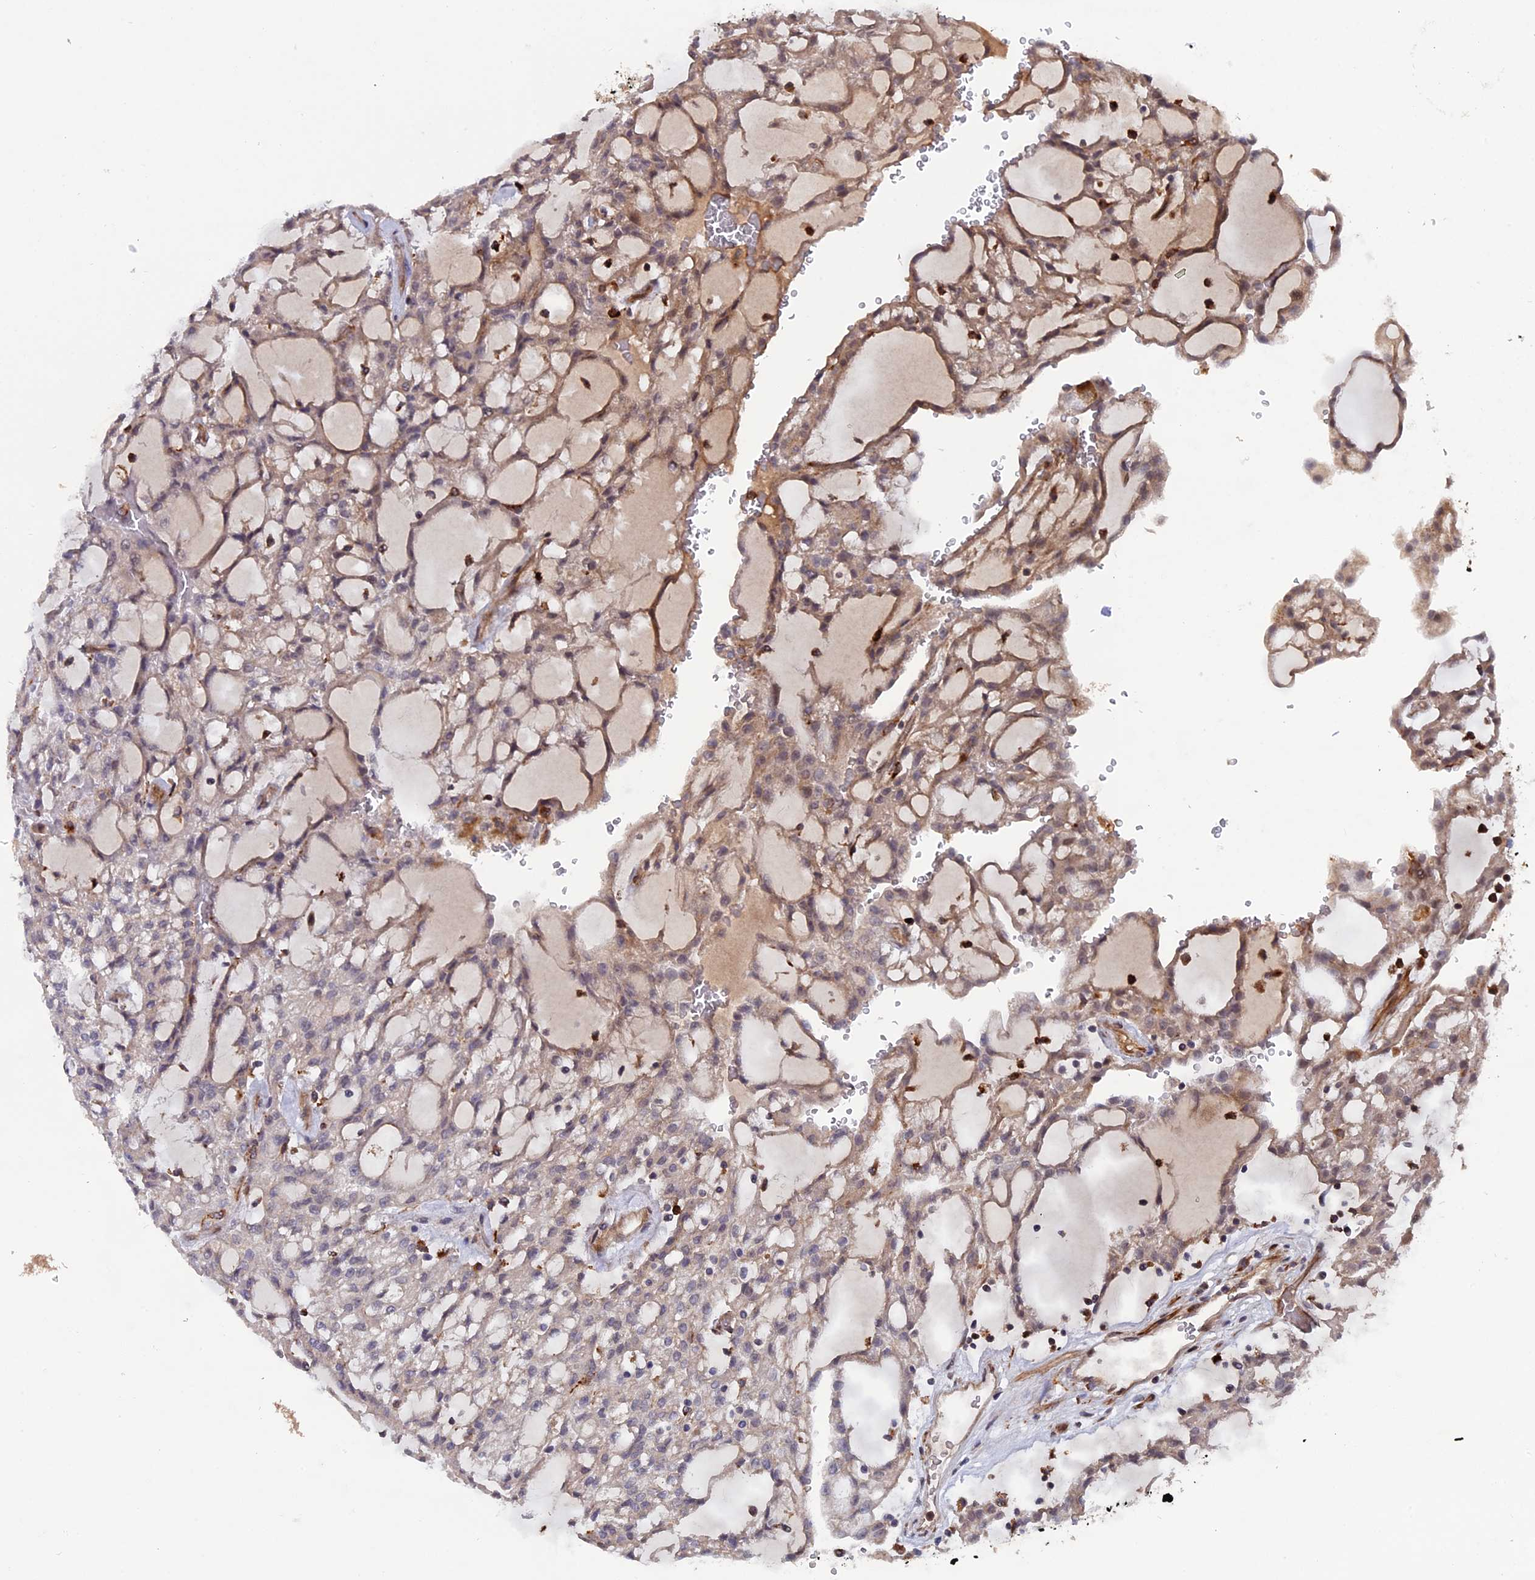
{"staining": {"intensity": "weak", "quantity": "<25%", "location": "cytoplasmic/membranous,nuclear"}, "tissue": "renal cancer", "cell_type": "Tumor cells", "image_type": "cancer", "snomed": [{"axis": "morphology", "description": "Adenocarcinoma, NOS"}, {"axis": "topography", "description": "Kidney"}], "caption": "This is an immunohistochemistry (IHC) histopathology image of human adenocarcinoma (renal). There is no positivity in tumor cells.", "gene": "NOSIP", "patient": {"sex": "male", "age": 63}}